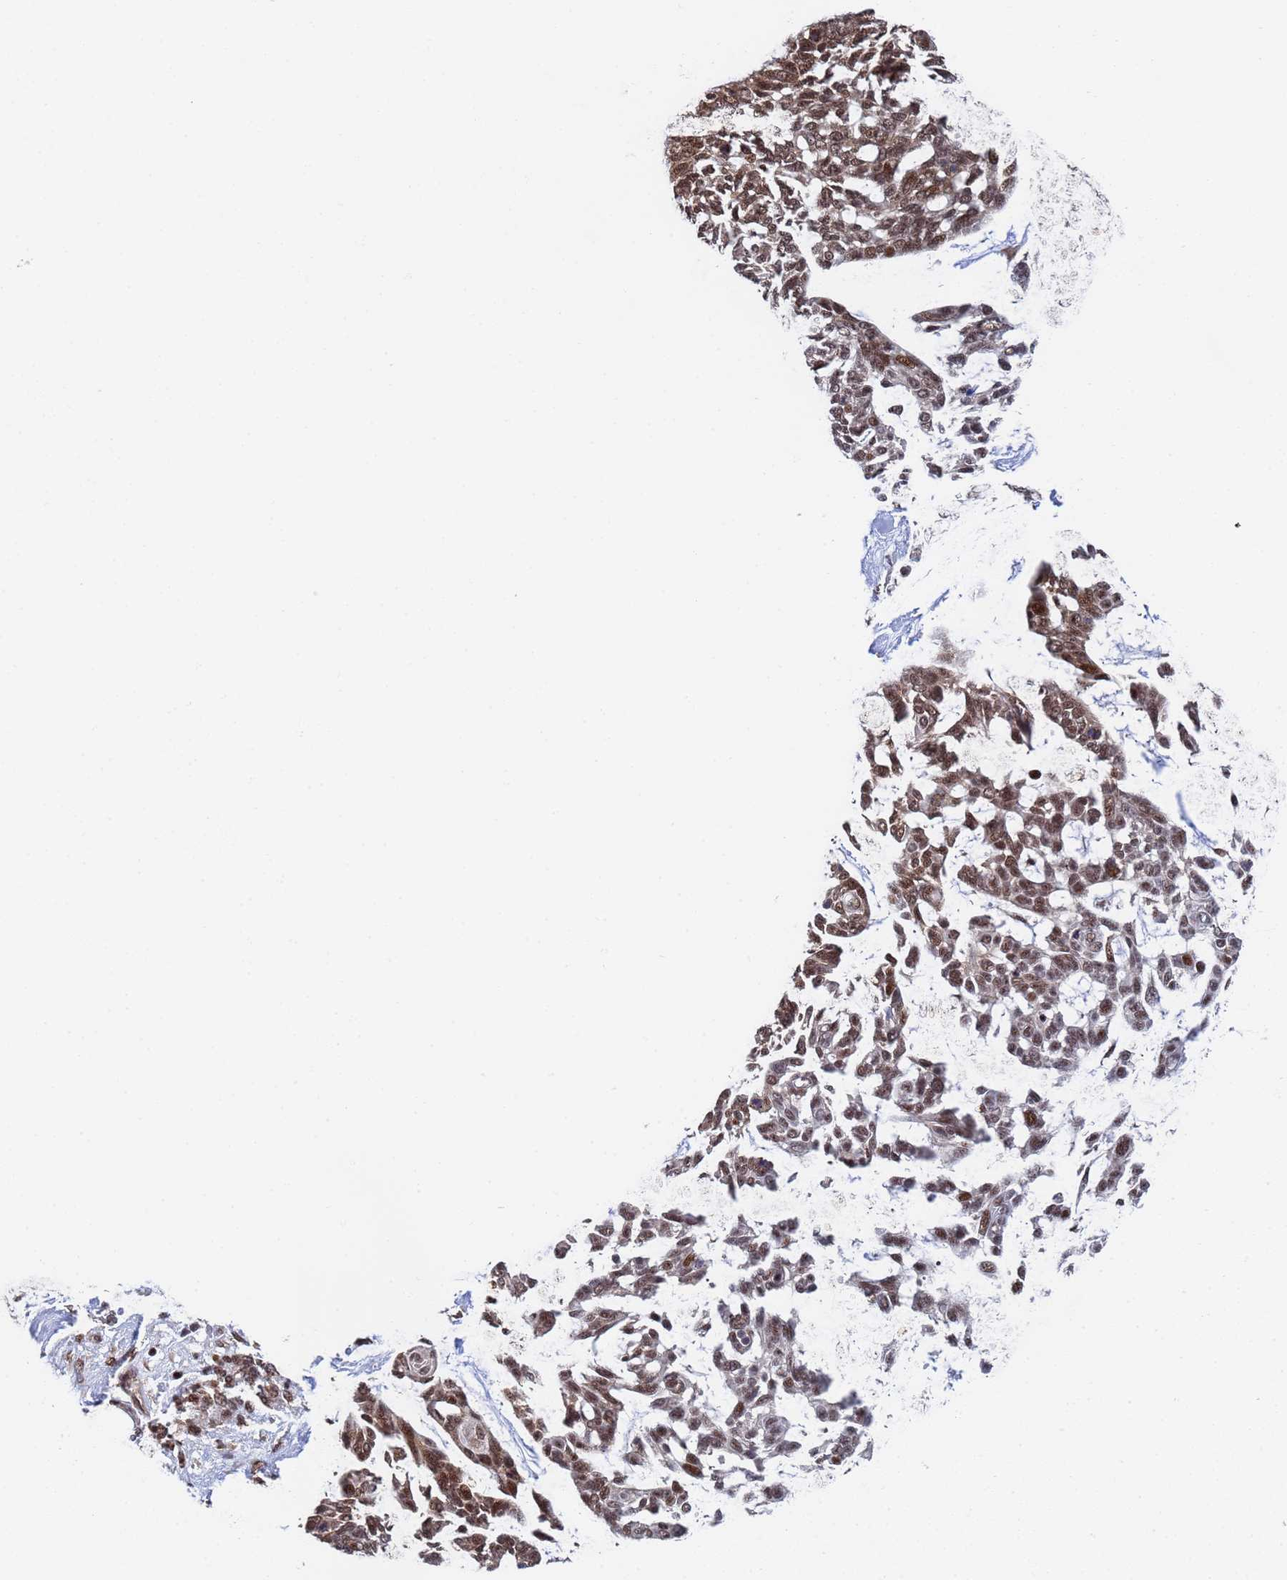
{"staining": {"intensity": "moderate", "quantity": ">75%", "location": "nuclear"}, "tissue": "skin cancer", "cell_type": "Tumor cells", "image_type": "cancer", "snomed": [{"axis": "morphology", "description": "Basal cell carcinoma"}, {"axis": "topography", "description": "Skin"}], "caption": "There is medium levels of moderate nuclear expression in tumor cells of skin cancer (basal cell carcinoma), as demonstrated by immunohistochemical staining (brown color).", "gene": "AP5Z1", "patient": {"sex": "male", "age": 88}}